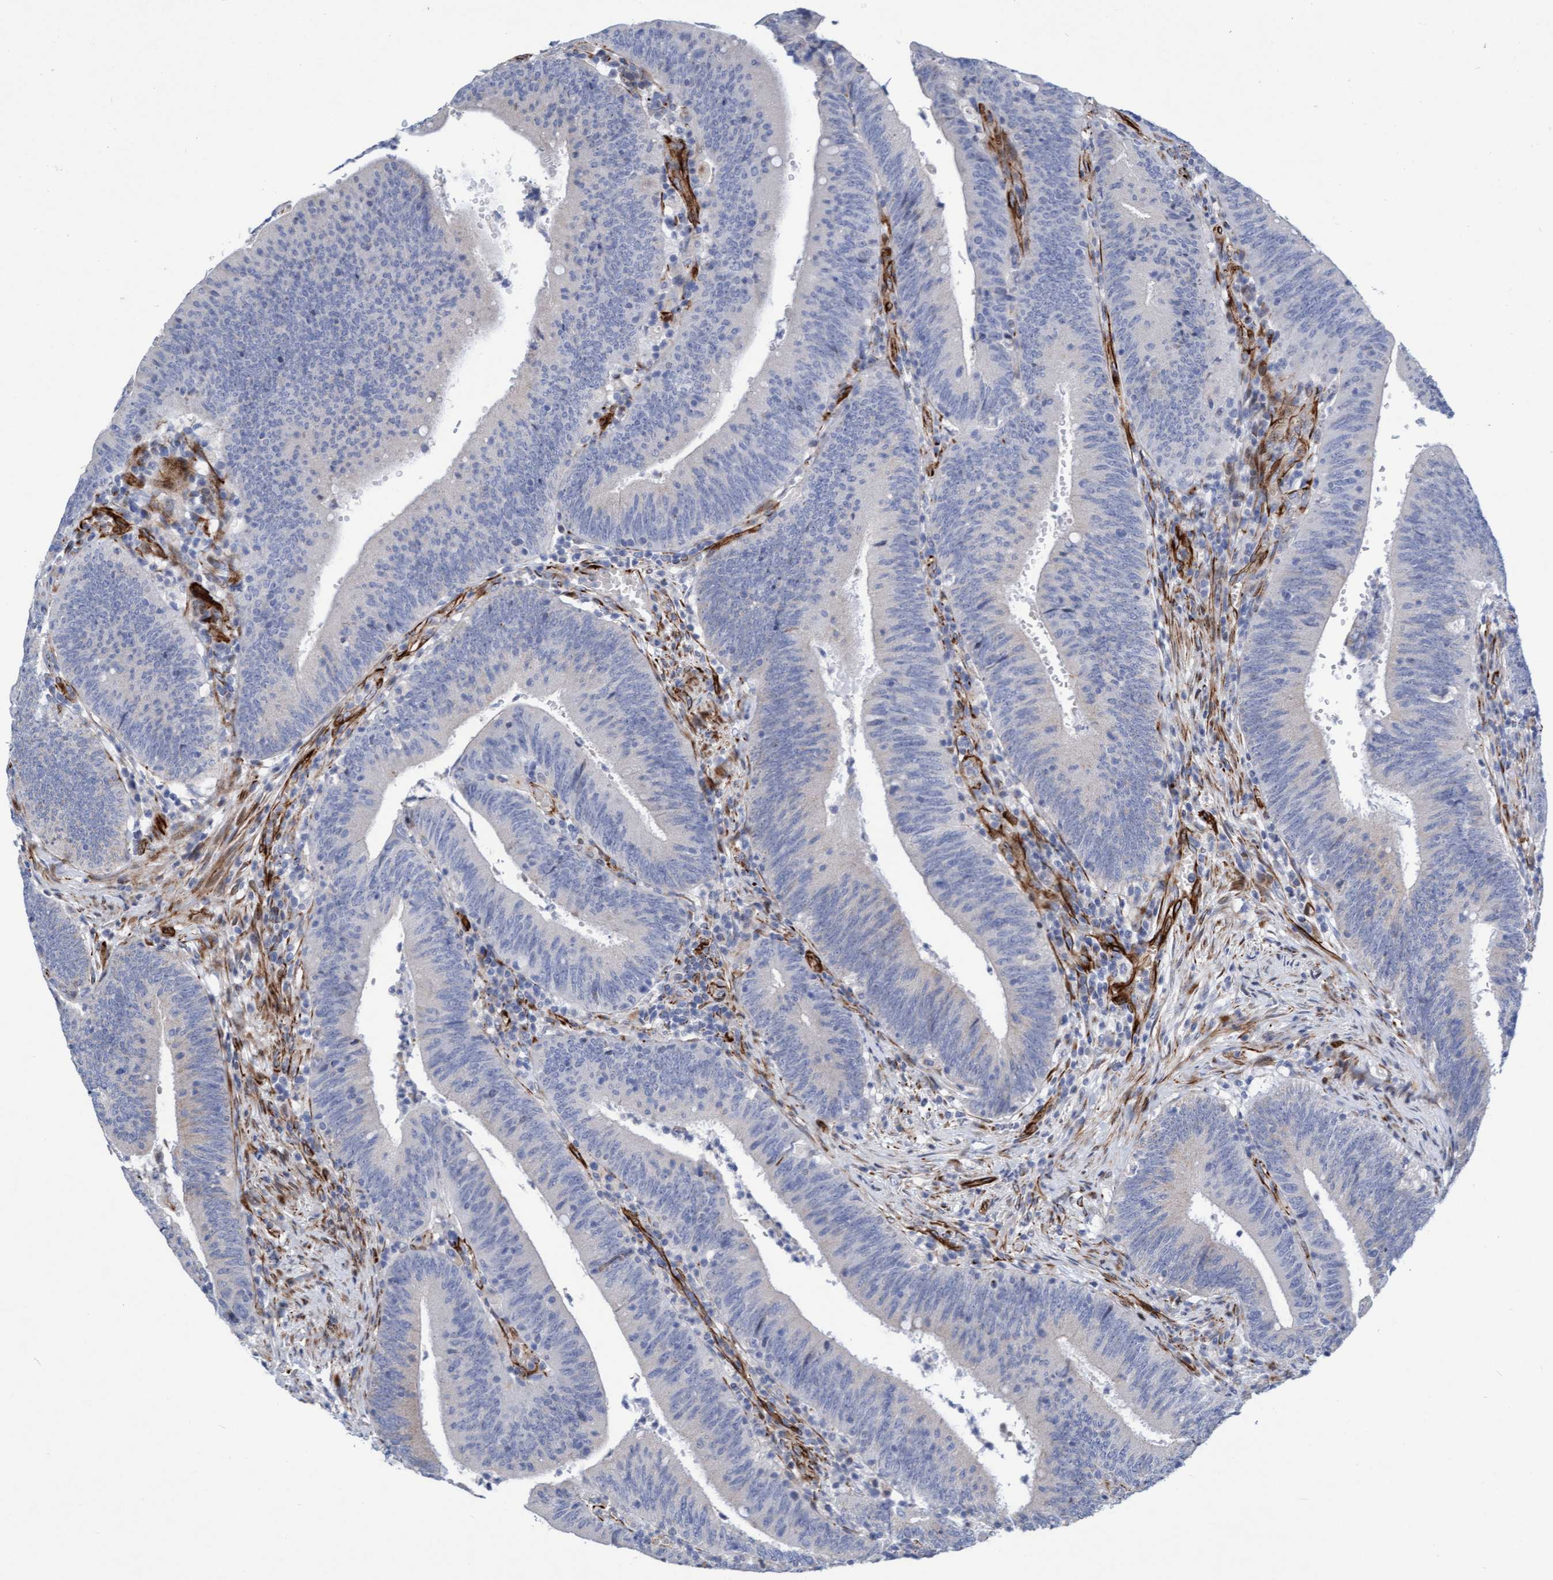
{"staining": {"intensity": "negative", "quantity": "none", "location": "none"}, "tissue": "colorectal cancer", "cell_type": "Tumor cells", "image_type": "cancer", "snomed": [{"axis": "morphology", "description": "Normal tissue, NOS"}, {"axis": "morphology", "description": "Adenocarcinoma, NOS"}, {"axis": "topography", "description": "Rectum"}], "caption": "IHC photomicrograph of neoplastic tissue: human colorectal cancer (adenocarcinoma) stained with DAB reveals no significant protein staining in tumor cells.", "gene": "POLG2", "patient": {"sex": "female", "age": 66}}